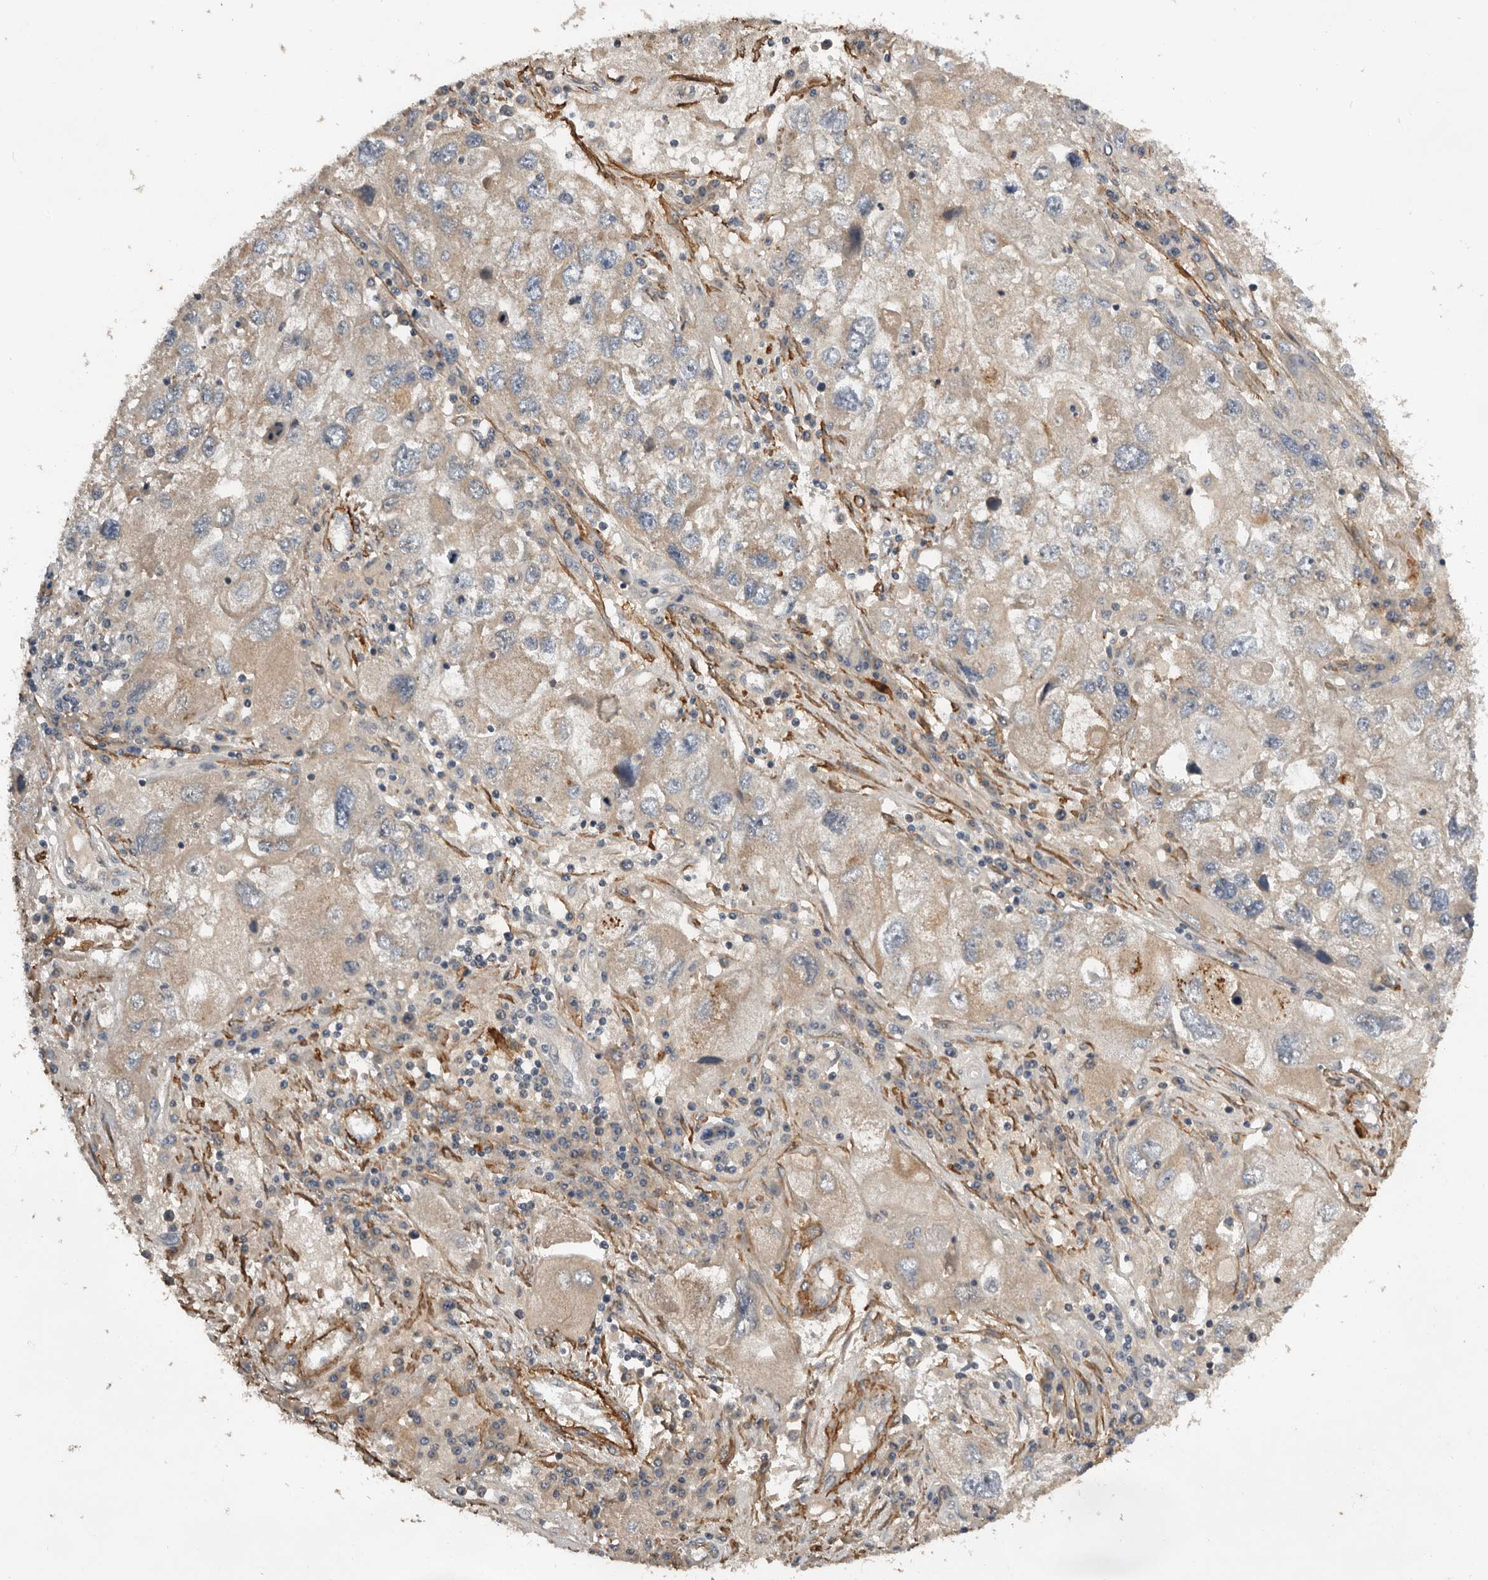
{"staining": {"intensity": "weak", "quantity": "<25%", "location": "cytoplasmic/membranous"}, "tissue": "endometrial cancer", "cell_type": "Tumor cells", "image_type": "cancer", "snomed": [{"axis": "morphology", "description": "Adenocarcinoma, NOS"}, {"axis": "topography", "description": "Endometrium"}], "caption": "IHC photomicrograph of neoplastic tissue: human endometrial cancer (adenocarcinoma) stained with DAB (3,3'-diaminobenzidine) demonstrates no significant protein expression in tumor cells.", "gene": "RNF157", "patient": {"sex": "female", "age": 49}}